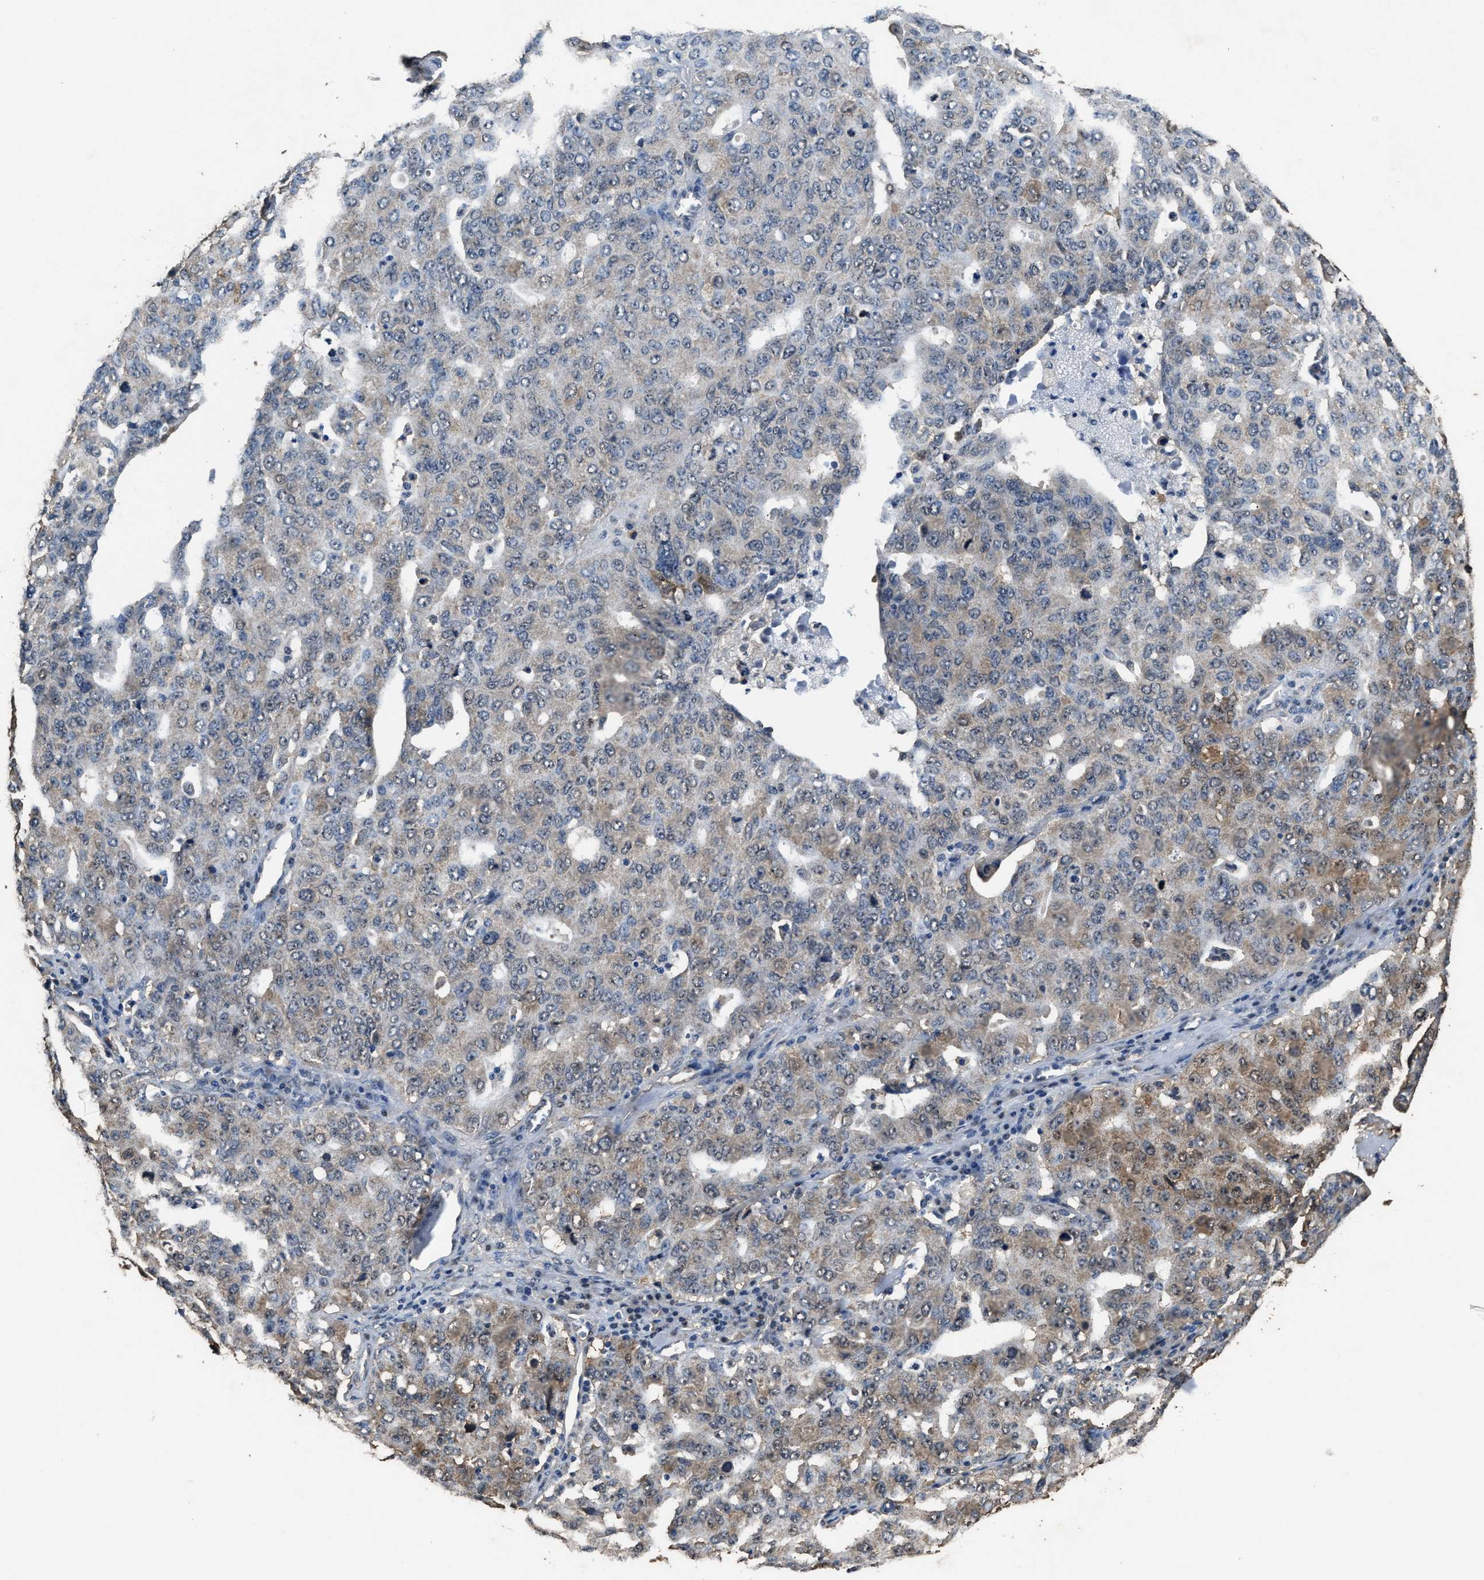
{"staining": {"intensity": "moderate", "quantity": "25%-75%", "location": "cytoplasmic/membranous"}, "tissue": "ovarian cancer", "cell_type": "Tumor cells", "image_type": "cancer", "snomed": [{"axis": "morphology", "description": "Carcinoma, endometroid"}, {"axis": "topography", "description": "Ovary"}], "caption": "Endometroid carcinoma (ovarian) was stained to show a protein in brown. There is medium levels of moderate cytoplasmic/membranous expression in approximately 25%-75% of tumor cells.", "gene": "YWHAE", "patient": {"sex": "female", "age": 62}}